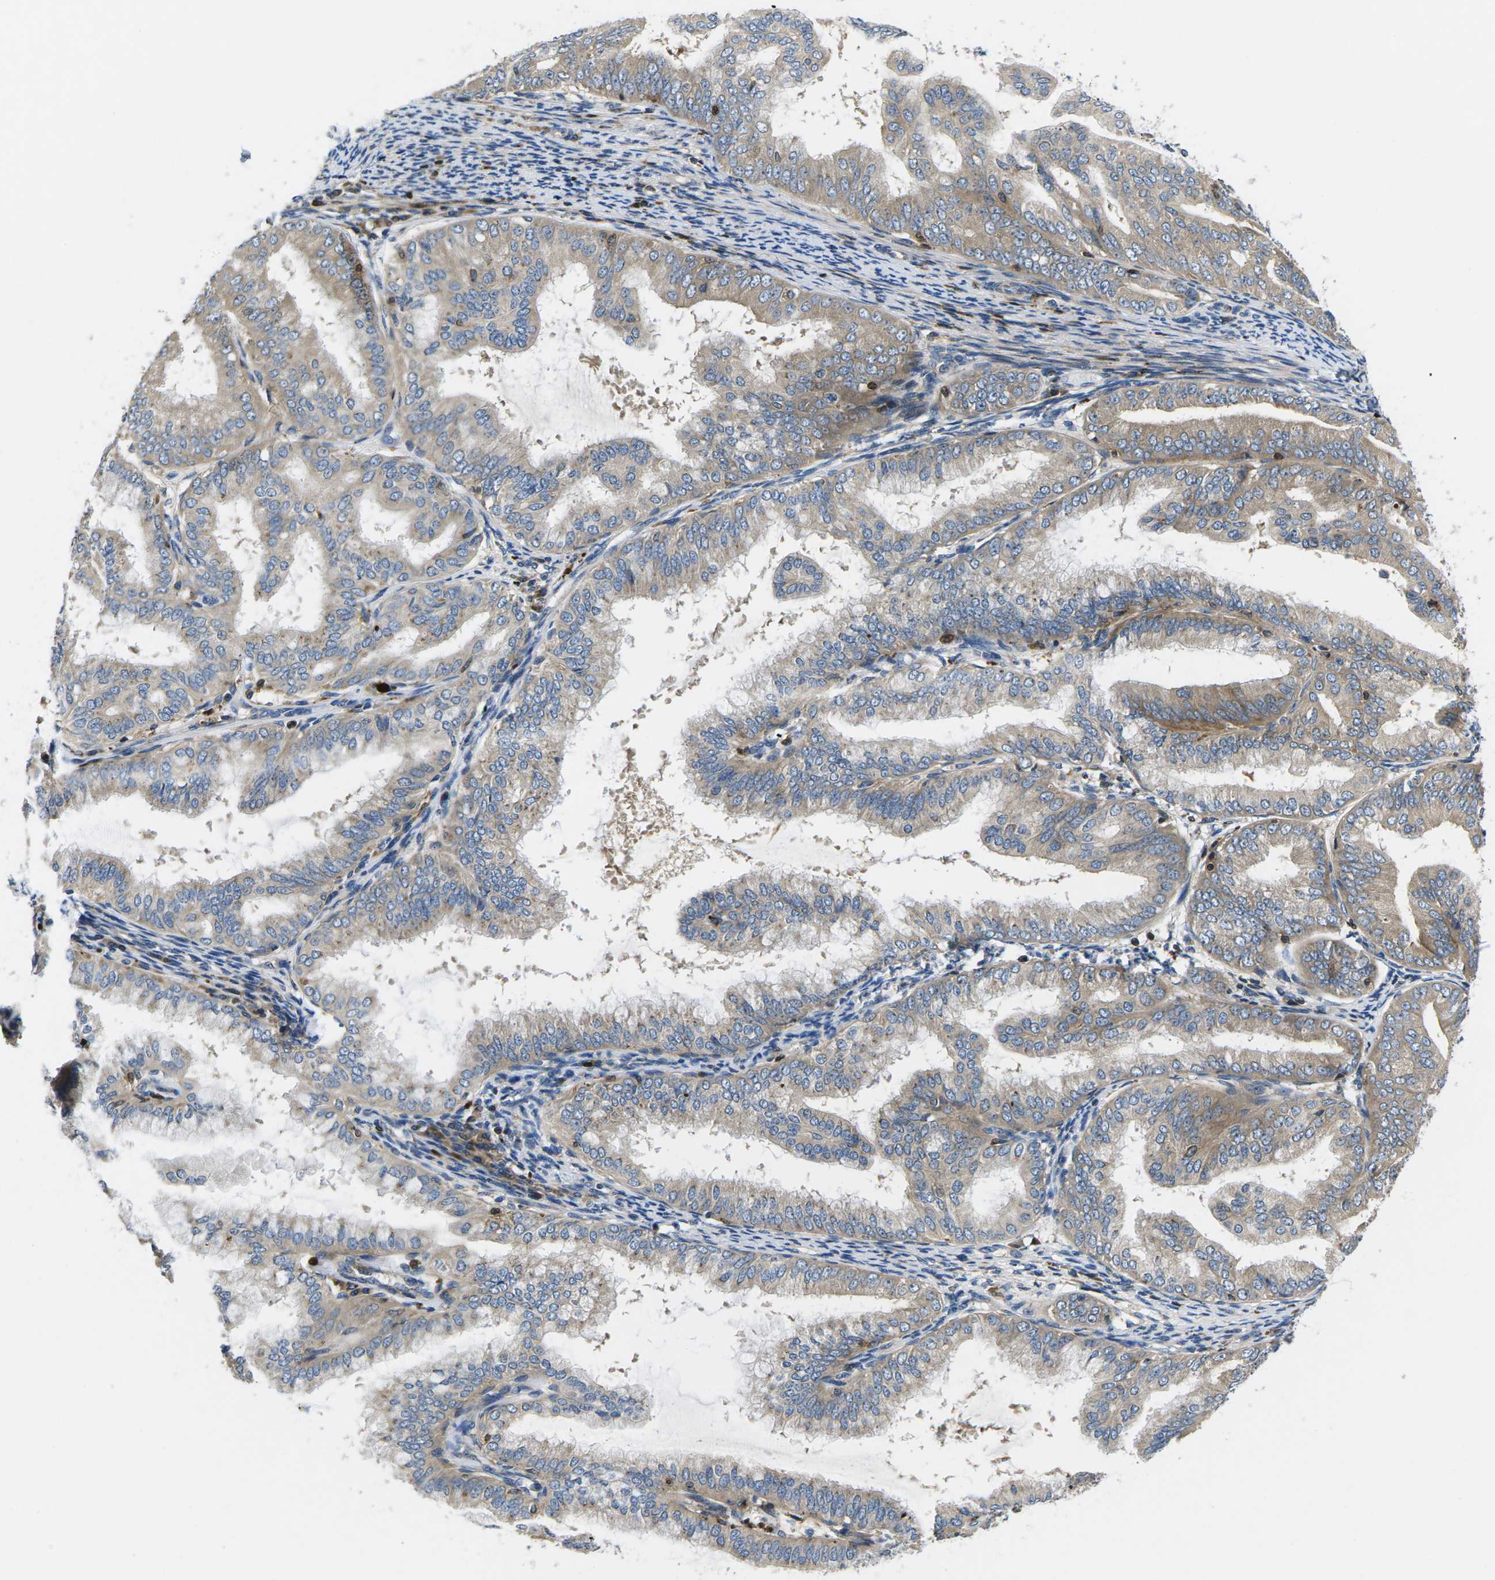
{"staining": {"intensity": "weak", "quantity": ">75%", "location": "cytoplasmic/membranous"}, "tissue": "endometrial cancer", "cell_type": "Tumor cells", "image_type": "cancer", "snomed": [{"axis": "morphology", "description": "Adenocarcinoma, NOS"}, {"axis": "topography", "description": "Endometrium"}], "caption": "DAB (3,3'-diaminobenzidine) immunohistochemical staining of adenocarcinoma (endometrial) demonstrates weak cytoplasmic/membranous protein positivity in about >75% of tumor cells.", "gene": "PLCE1", "patient": {"sex": "female", "age": 63}}